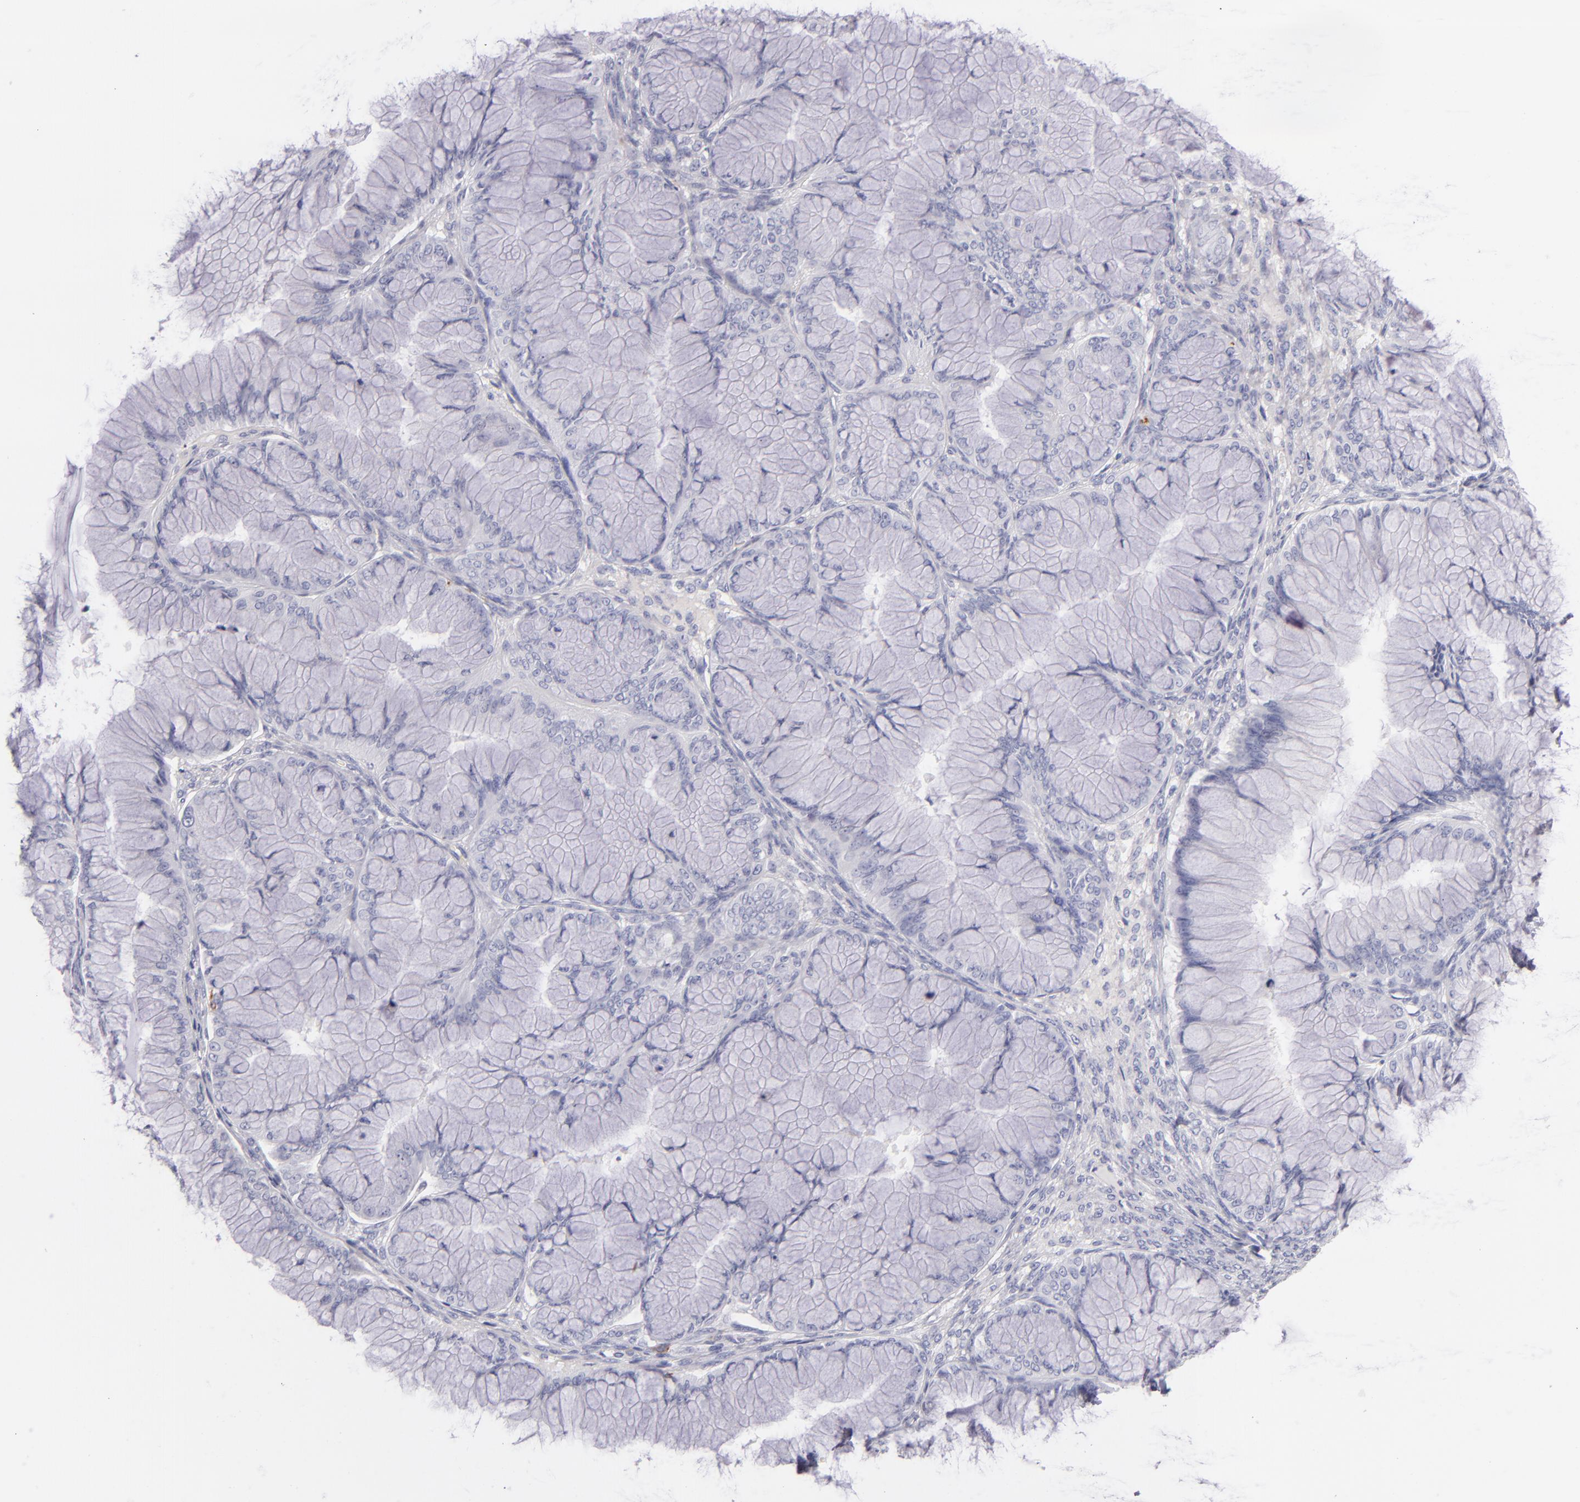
{"staining": {"intensity": "negative", "quantity": "none", "location": "none"}, "tissue": "ovarian cancer", "cell_type": "Tumor cells", "image_type": "cancer", "snomed": [{"axis": "morphology", "description": "Cystadenocarcinoma, mucinous, NOS"}, {"axis": "topography", "description": "Ovary"}], "caption": "A high-resolution micrograph shows IHC staining of mucinous cystadenocarcinoma (ovarian), which demonstrates no significant expression in tumor cells.", "gene": "CD207", "patient": {"sex": "female", "age": 63}}